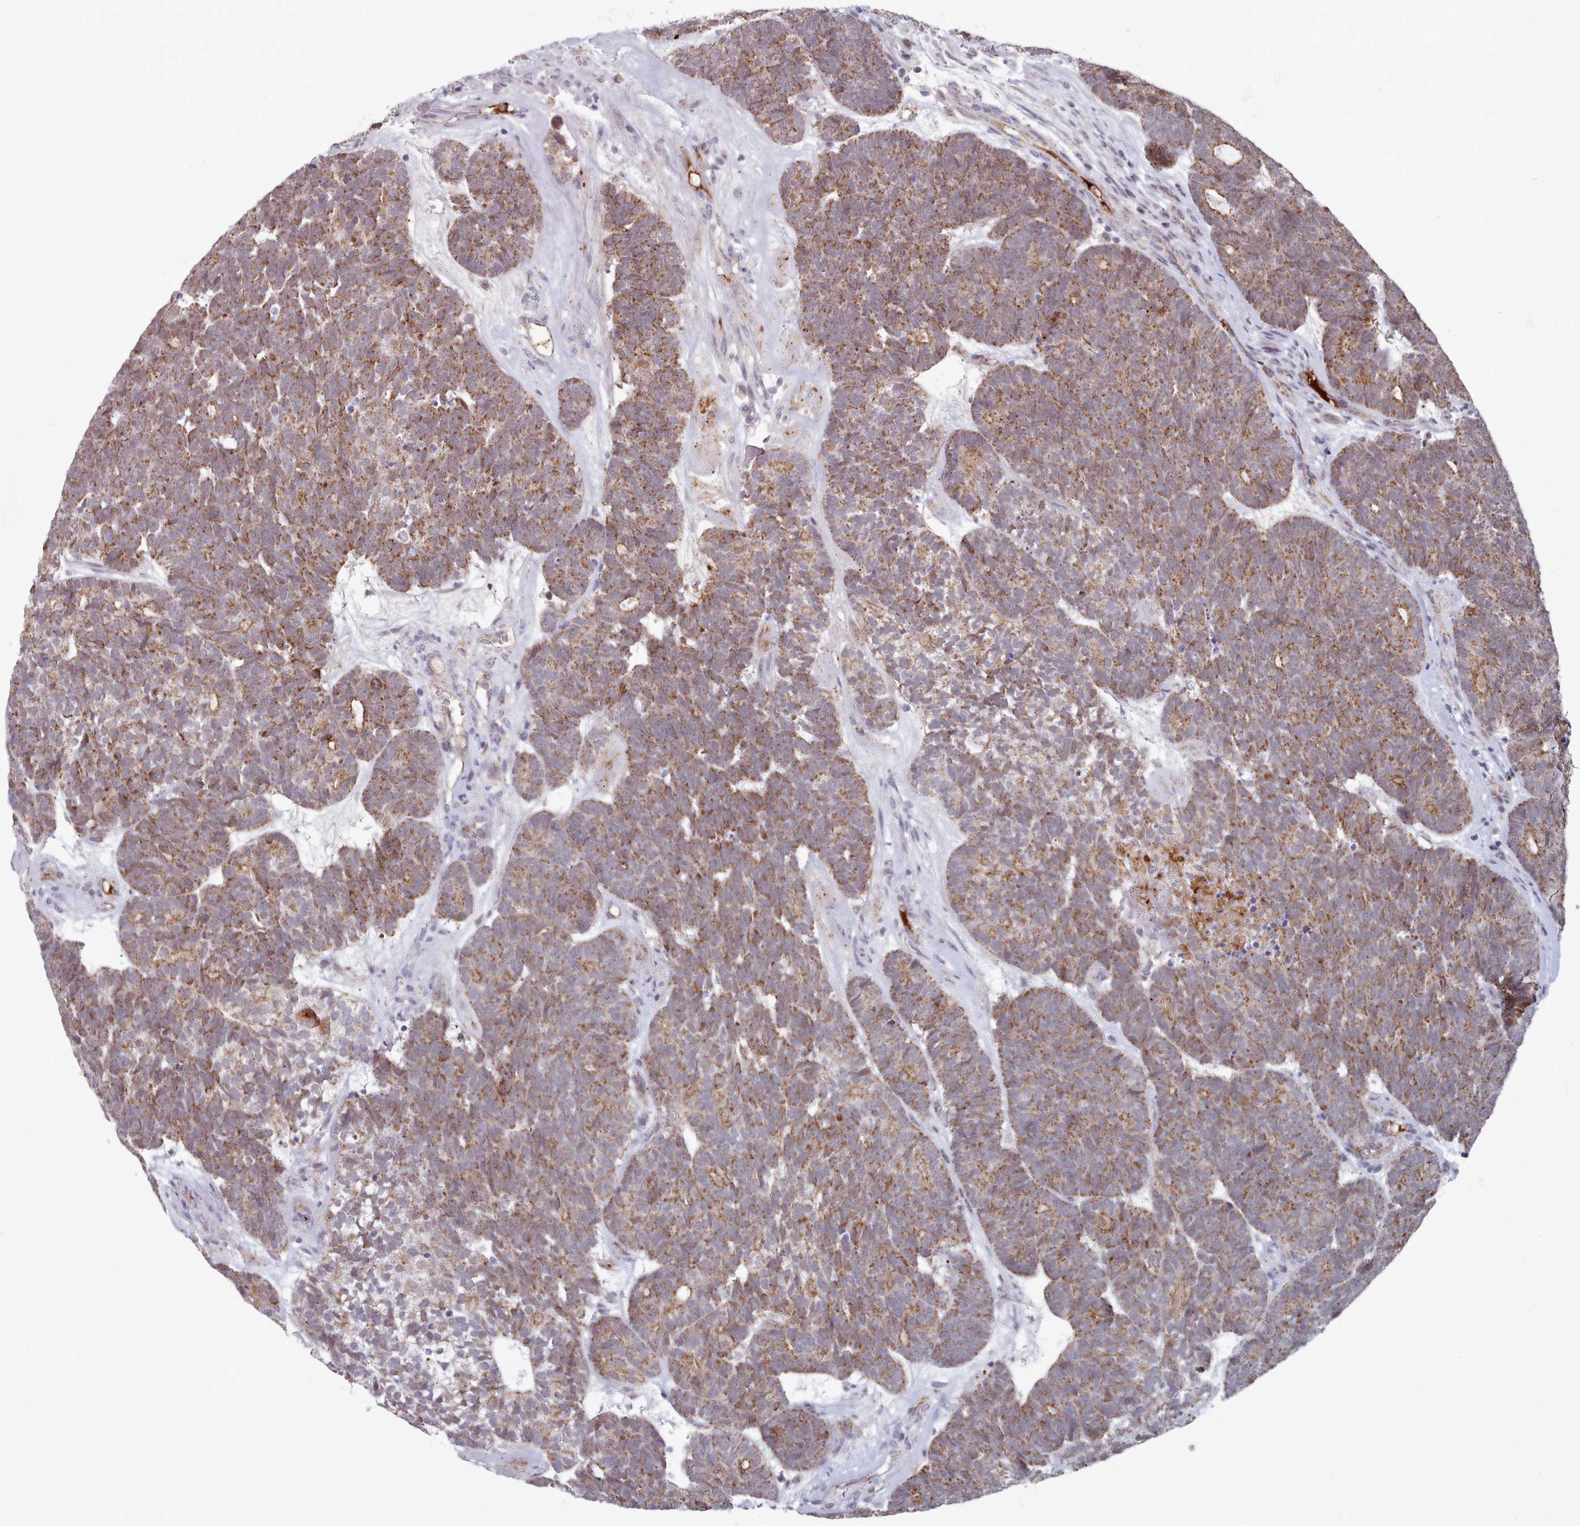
{"staining": {"intensity": "moderate", "quantity": ">75%", "location": "cytoplasmic/membranous,nuclear"}, "tissue": "head and neck cancer", "cell_type": "Tumor cells", "image_type": "cancer", "snomed": [{"axis": "morphology", "description": "Adenocarcinoma, NOS"}, {"axis": "topography", "description": "Head-Neck"}], "caption": "Approximately >75% of tumor cells in head and neck cancer reveal moderate cytoplasmic/membranous and nuclear protein staining as visualized by brown immunohistochemical staining.", "gene": "TRARG1", "patient": {"sex": "female", "age": 81}}